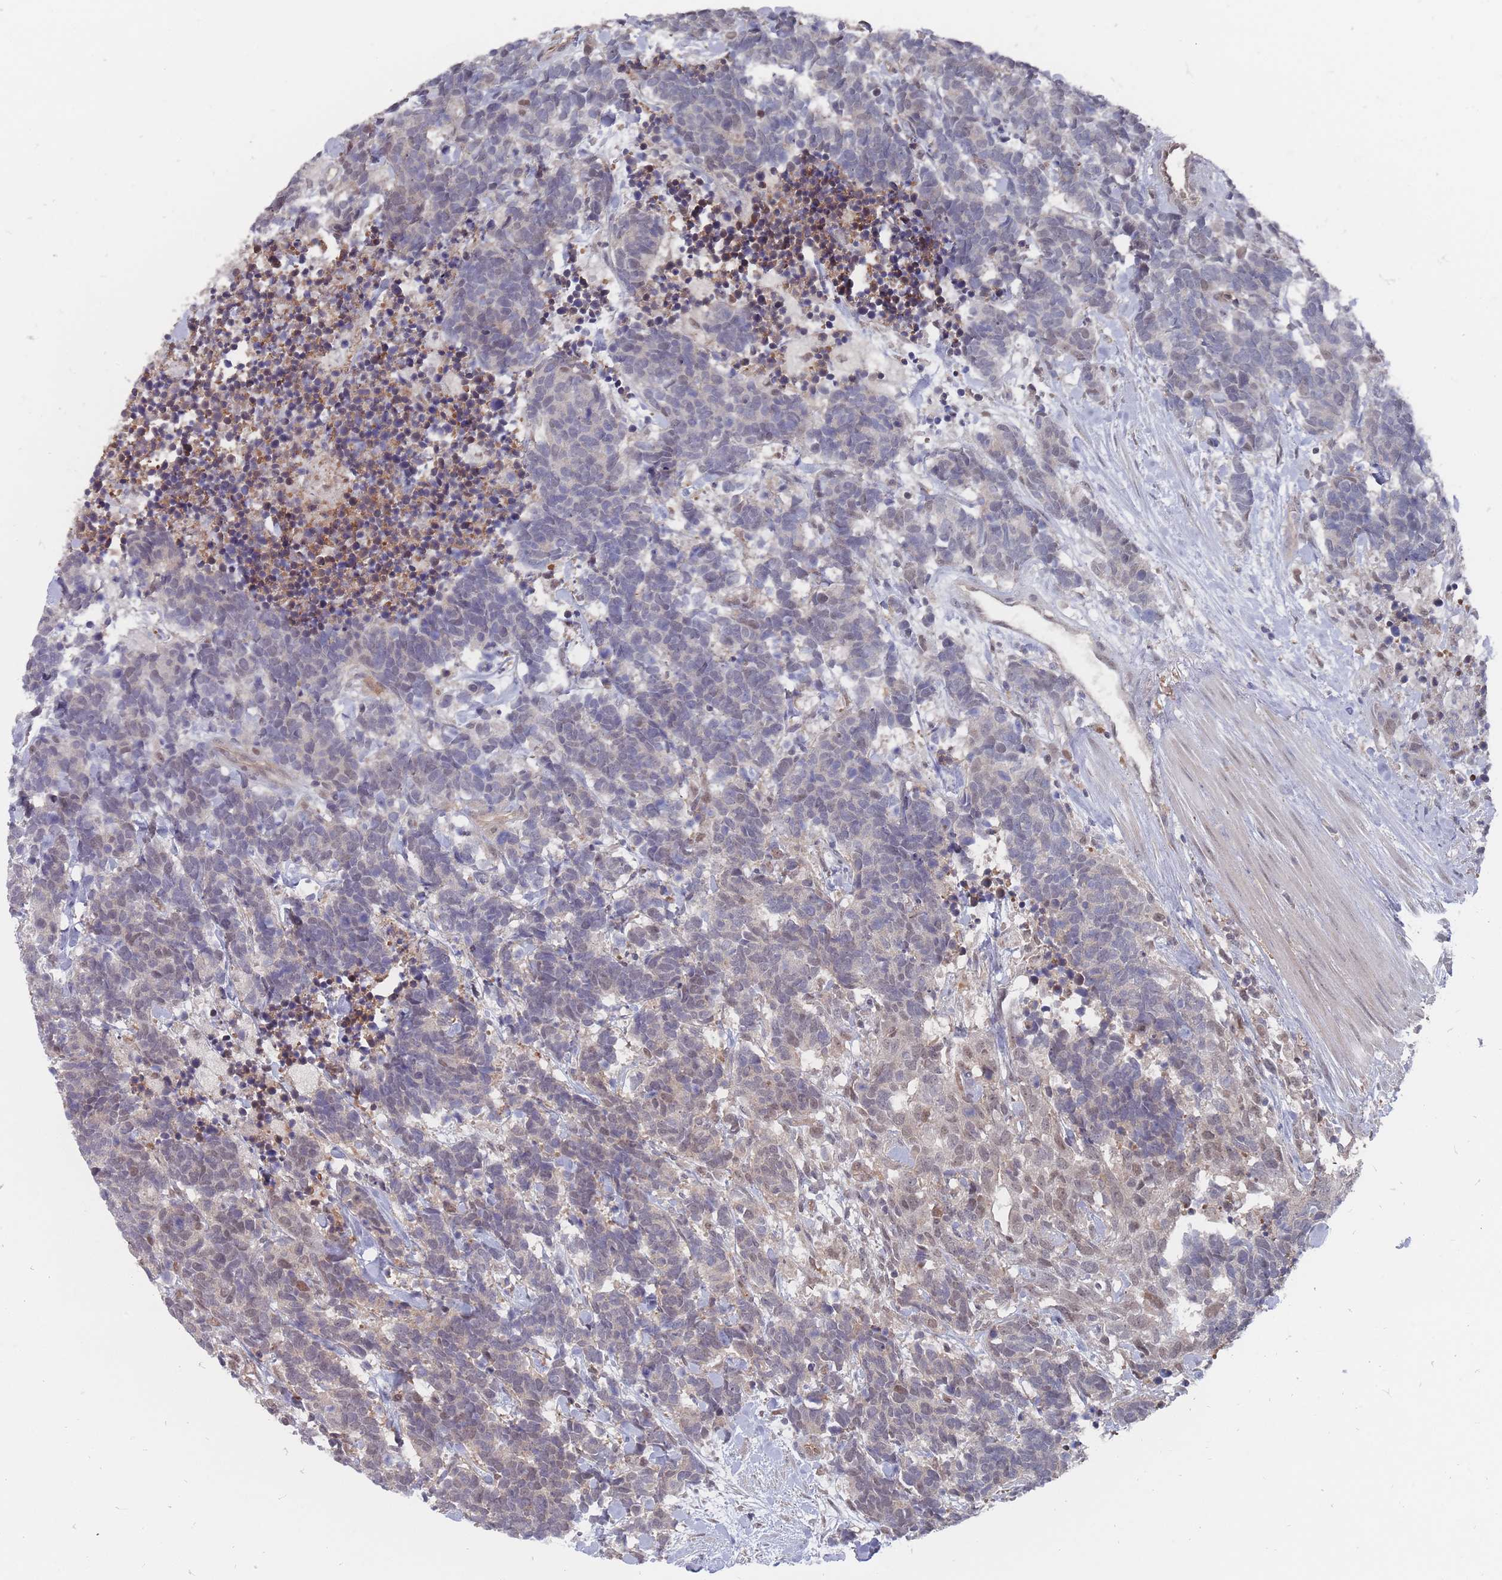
{"staining": {"intensity": "weak", "quantity": "<25%", "location": "nuclear"}, "tissue": "carcinoid", "cell_type": "Tumor cells", "image_type": "cancer", "snomed": [{"axis": "morphology", "description": "Carcinoma, NOS"}, {"axis": "morphology", "description": "Carcinoid, malignant, NOS"}, {"axis": "topography", "description": "Prostate"}], "caption": "Immunohistochemistry image of neoplastic tissue: carcinoma stained with DAB (3,3'-diaminobenzidine) demonstrates no significant protein positivity in tumor cells. (Stains: DAB (3,3'-diaminobenzidine) immunohistochemistry (IHC) with hematoxylin counter stain, Microscopy: brightfield microscopy at high magnification).", "gene": "NKD1", "patient": {"sex": "male", "age": 57}}